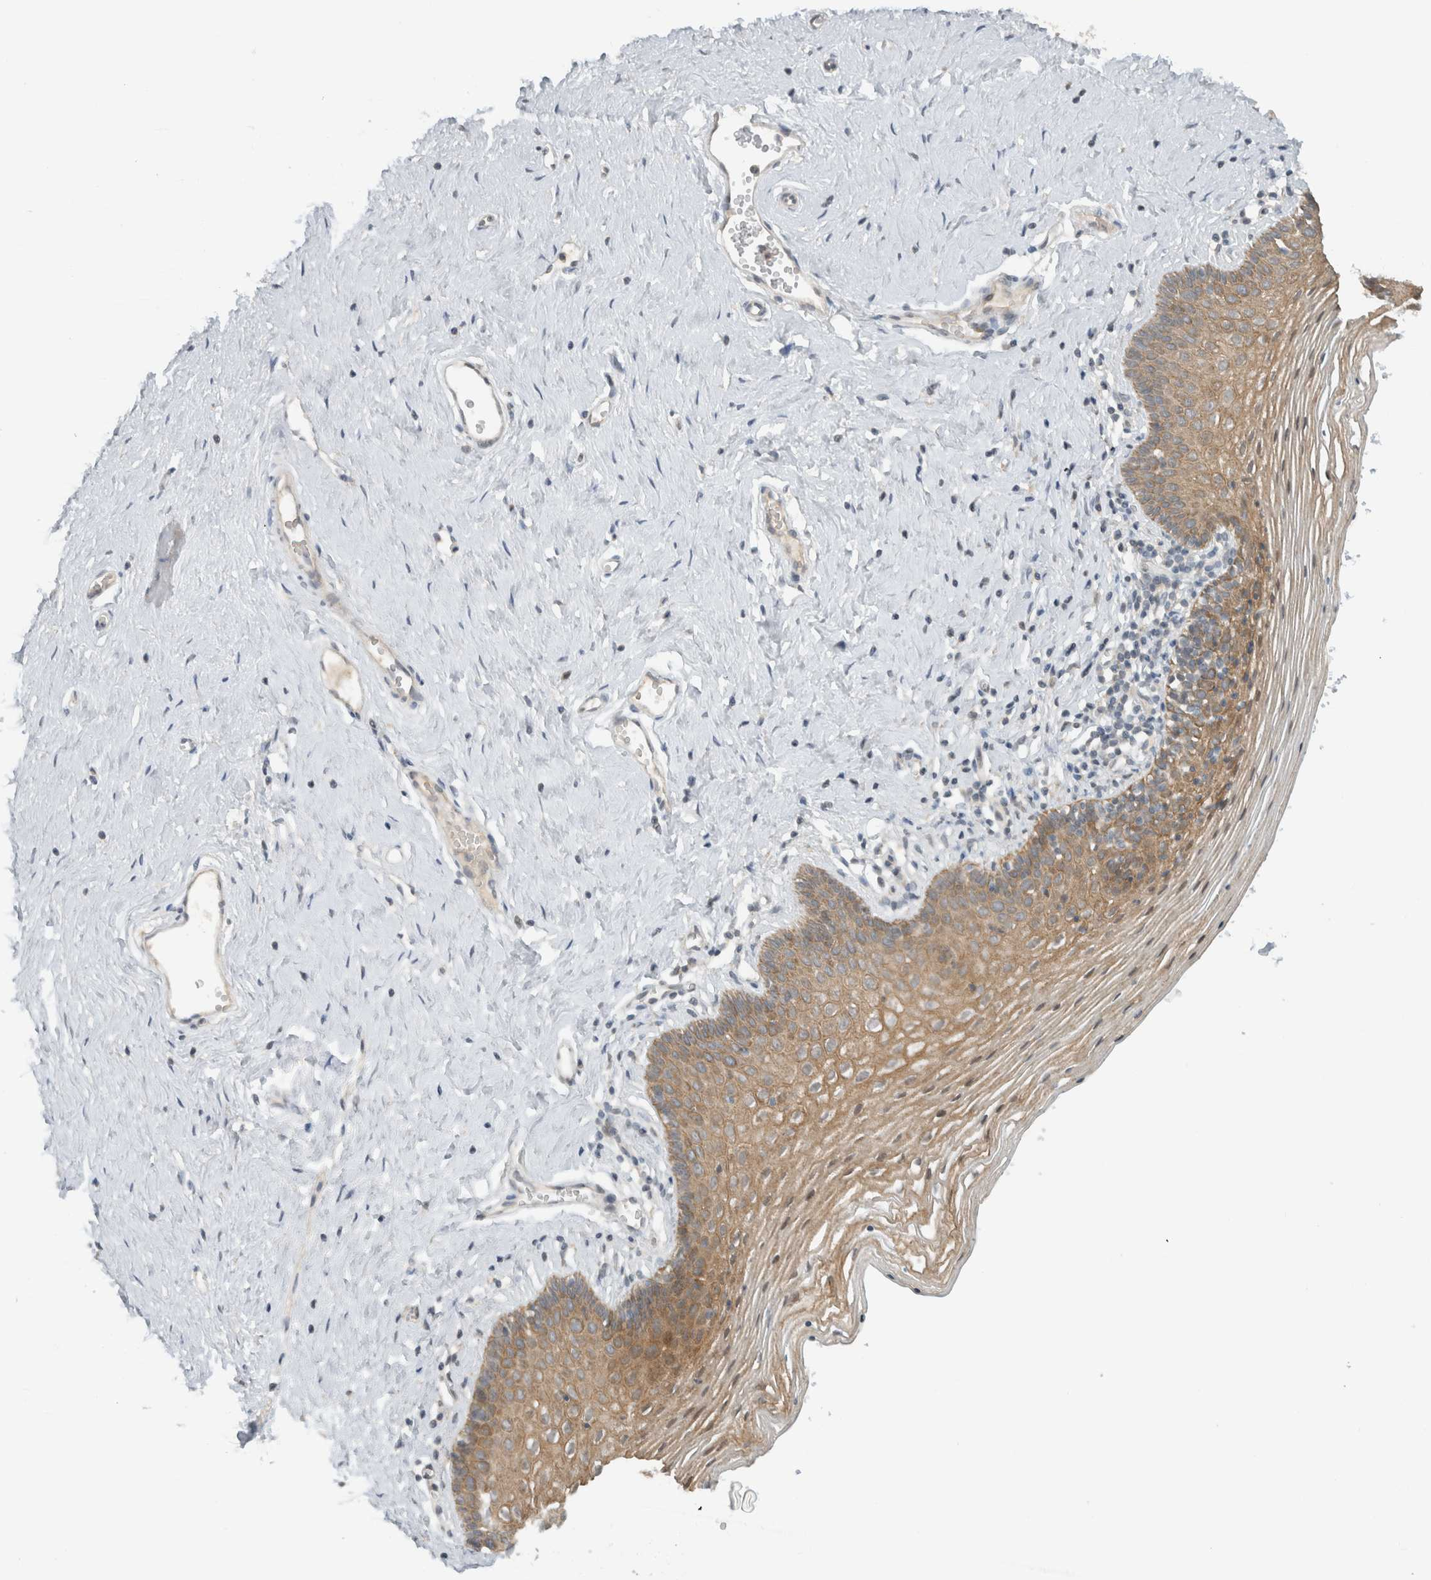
{"staining": {"intensity": "moderate", "quantity": ">75%", "location": "cytoplasmic/membranous"}, "tissue": "vagina", "cell_type": "Squamous epithelial cells", "image_type": "normal", "snomed": [{"axis": "morphology", "description": "Normal tissue, NOS"}, {"axis": "topography", "description": "Vagina"}], "caption": "Moderate cytoplasmic/membranous protein expression is present in about >75% of squamous epithelial cells in vagina. Nuclei are stained in blue.", "gene": "ERCC6L2", "patient": {"sex": "female", "age": 32}}